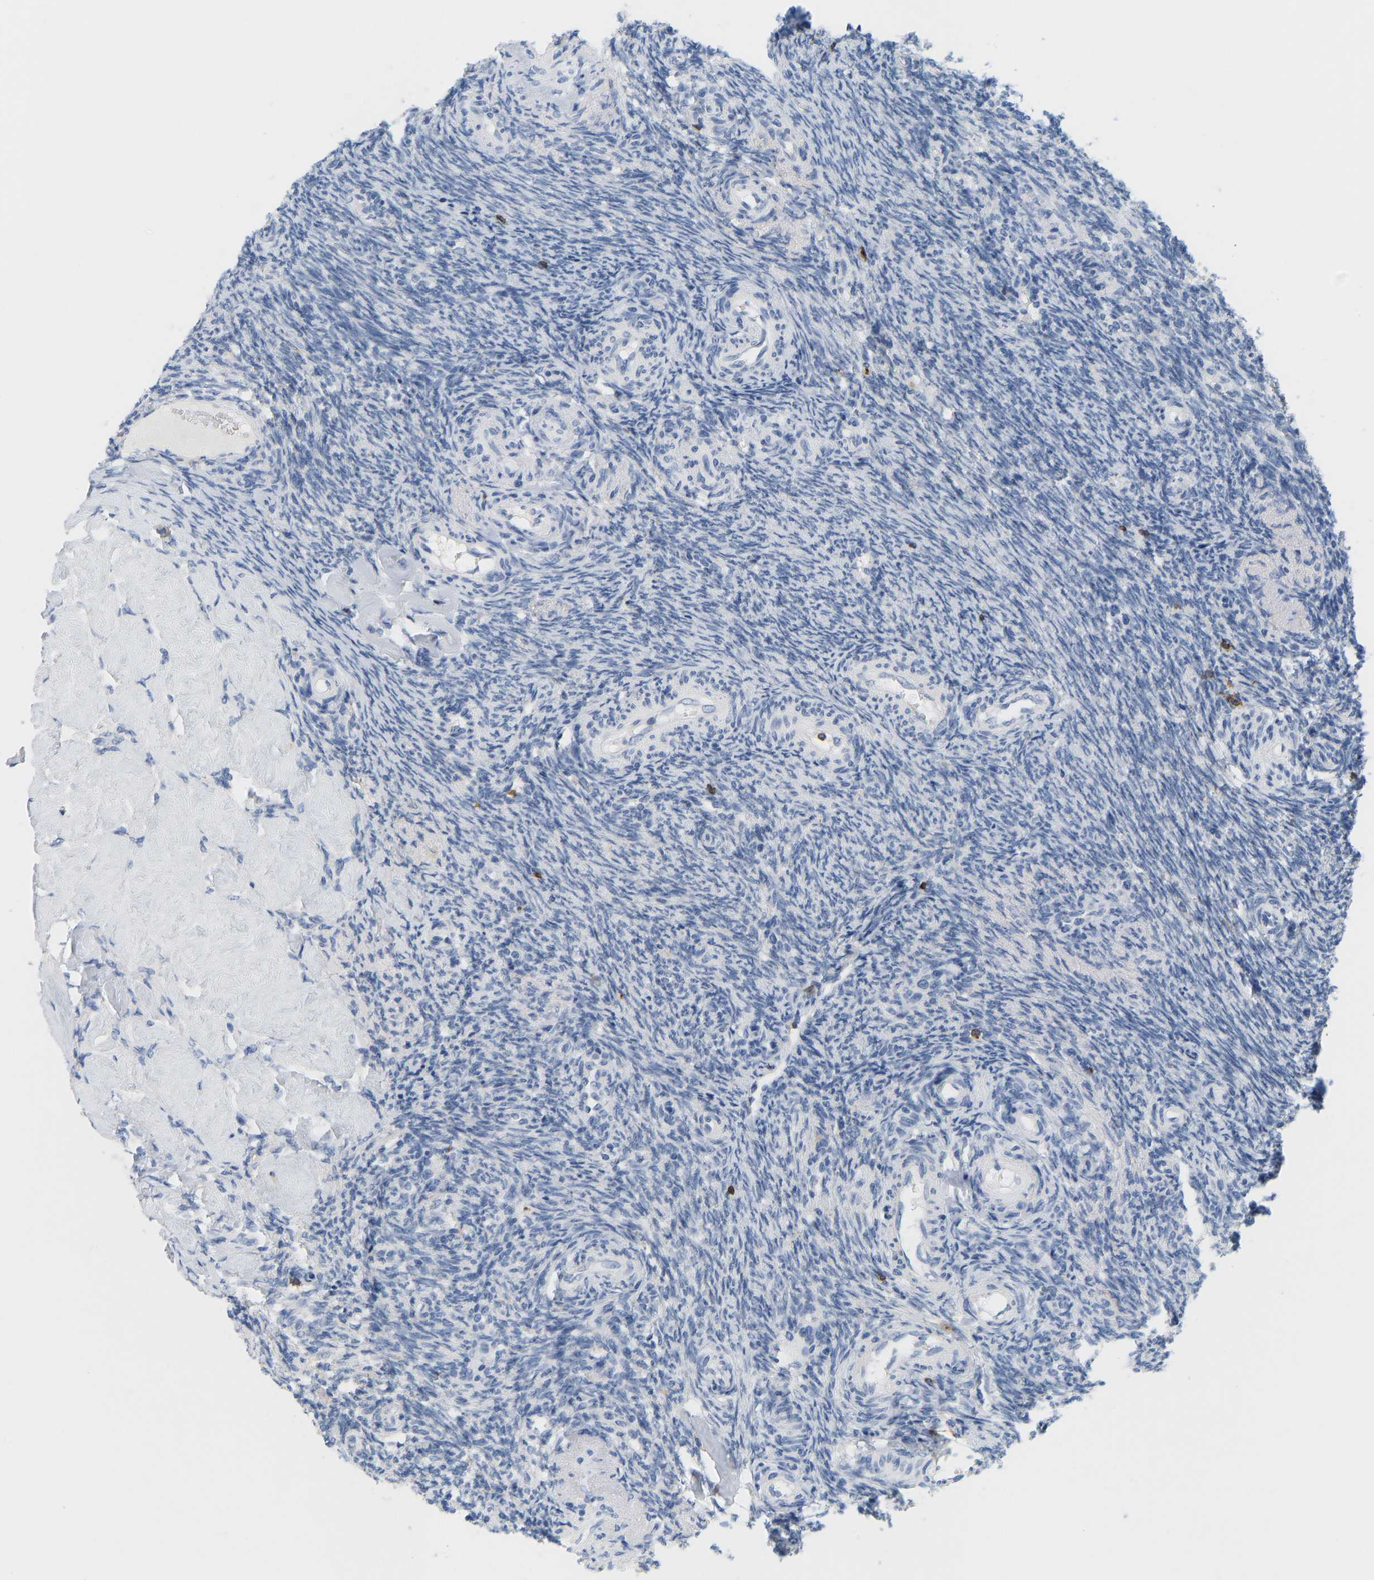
{"staining": {"intensity": "weak", "quantity": "<25%", "location": "cytoplasmic/membranous"}, "tissue": "ovary", "cell_type": "Follicle cells", "image_type": "normal", "snomed": [{"axis": "morphology", "description": "Normal tissue, NOS"}, {"axis": "topography", "description": "Ovary"}], "caption": "Ovary was stained to show a protein in brown. There is no significant staining in follicle cells. (Brightfield microscopy of DAB IHC at high magnification).", "gene": "EVL", "patient": {"sex": "female", "age": 41}}